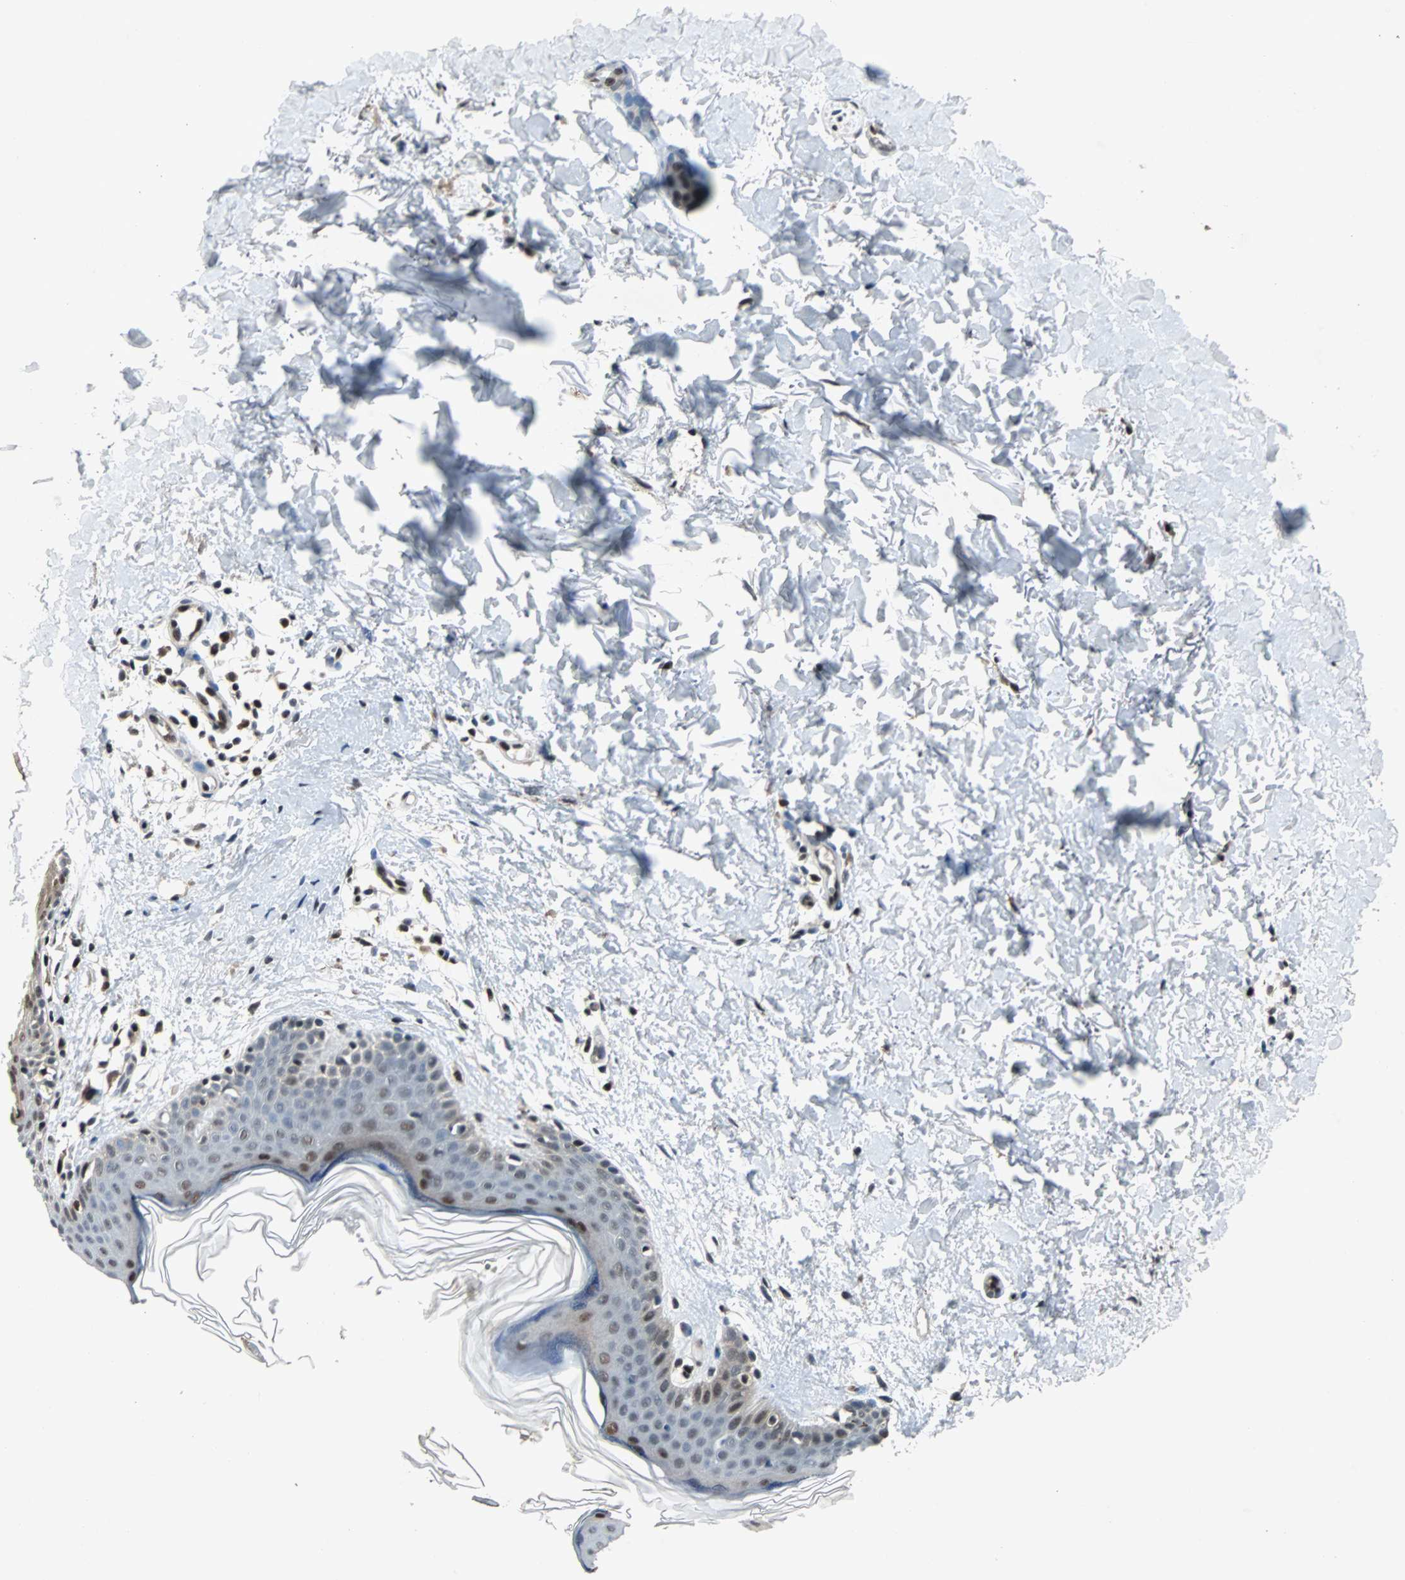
{"staining": {"intensity": "weak", "quantity": "25%-75%", "location": "nuclear"}, "tissue": "skin", "cell_type": "Fibroblasts", "image_type": "normal", "snomed": [{"axis": "morphology", "description": "Normal tissue, NOS"}, {"axis": "topography", "description": "Skin"}], "caption": "Unremarkable skin shows weak nuclear positivity in approximately 25%-75% of fibroblasts, visualized by immunohistochemistry. (DAB IHC, brown staining for protein, blue staining for nuclei).", "gene": "ACLY", "patient": {"sex": "female", "age": 56}}